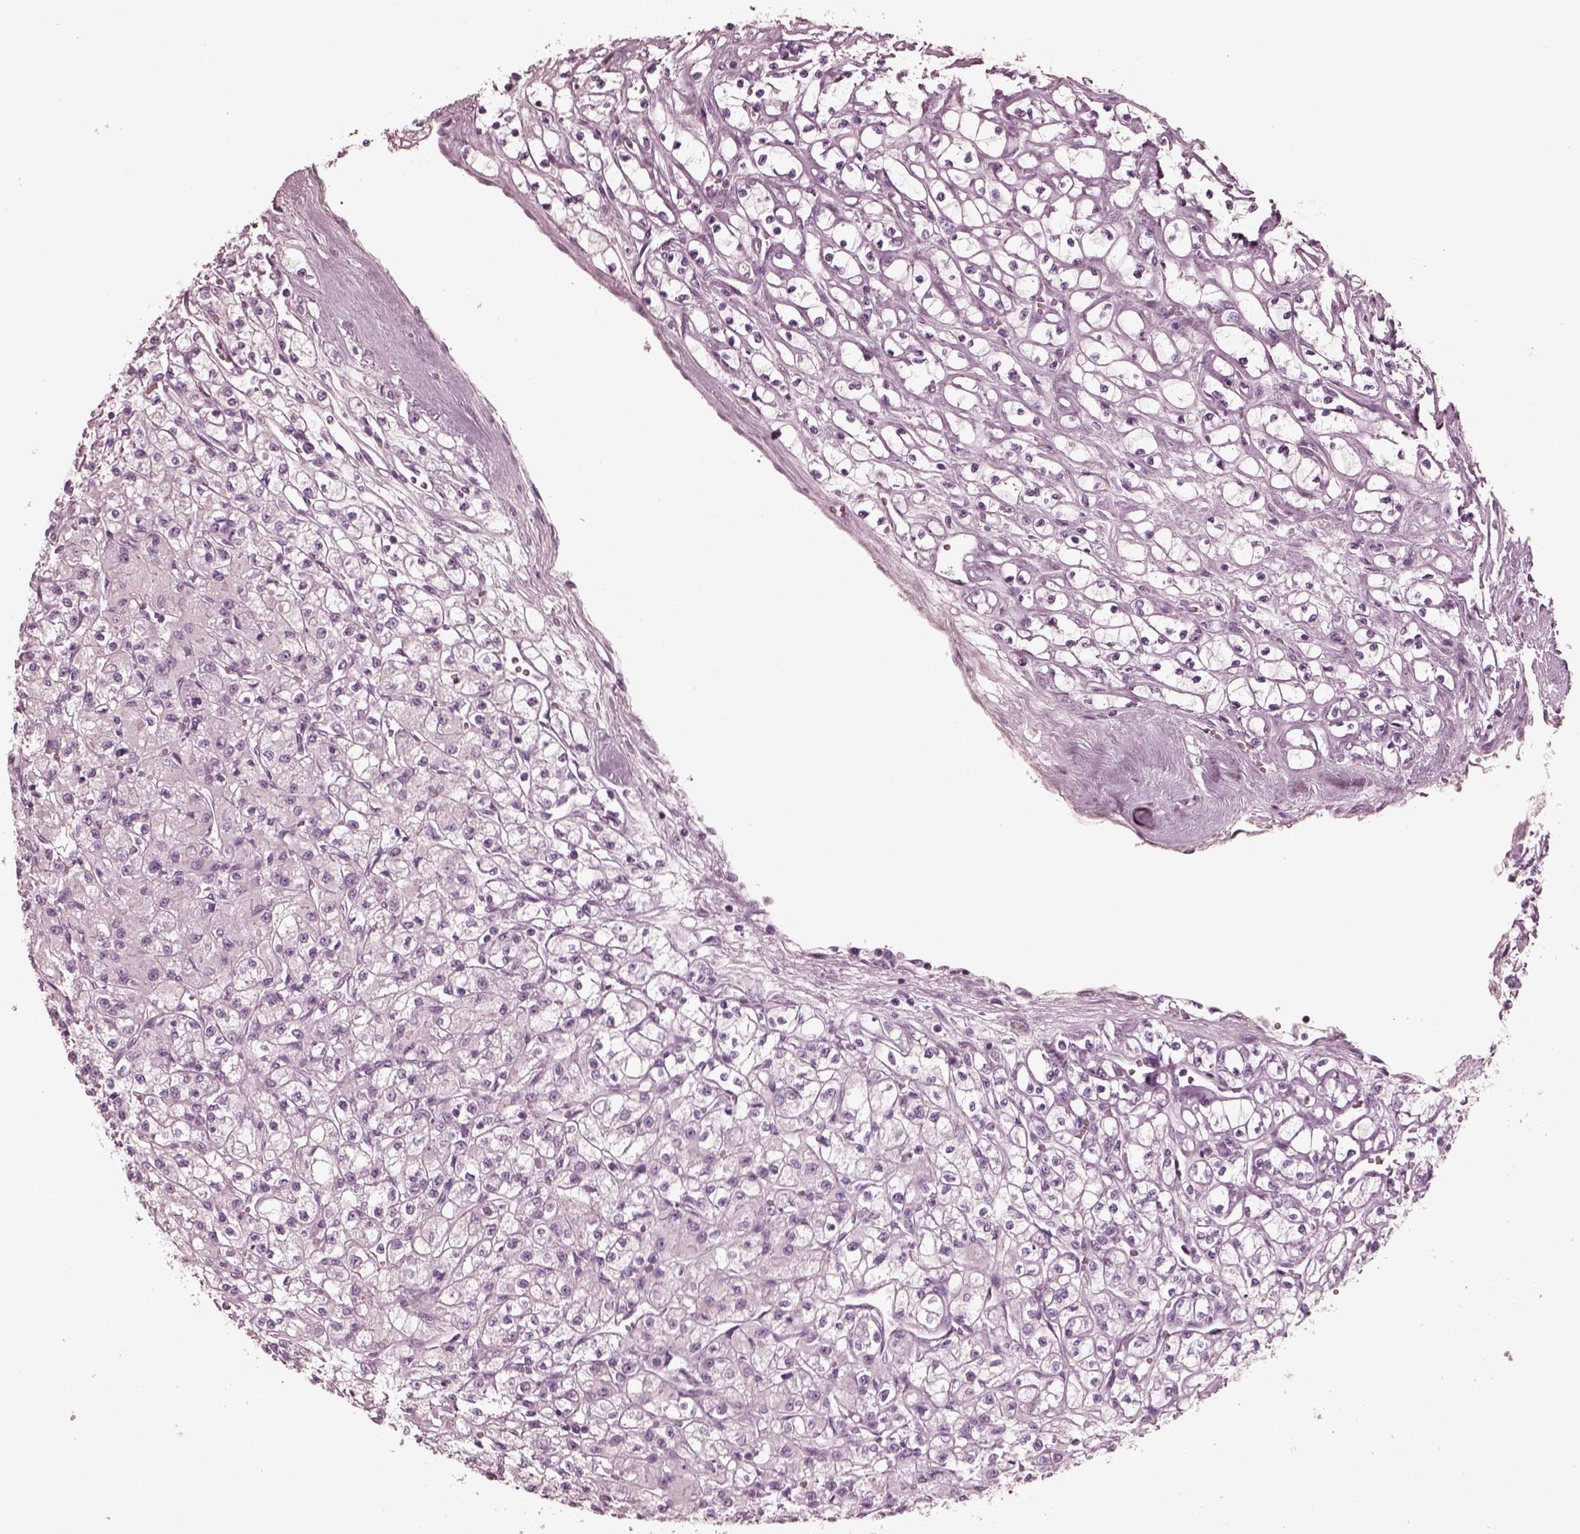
{"staining": {"intensity": "negative", "quantity": "none", "location": "none"}, "tissue": "renal cancer", "cell_type": "Tumor cells", "image_type": "cancer", "snomed": [{"axis": "morphology", "description": "Adenocarcinoma, NOS"}, {"axis": "topography", "description": "Kidney"}], "caption": "Immunohistochemistry histopathology image of adenocarcinoma (renal) stained for a protein (brown), which shows no expression in tumor cells. The staining was performed using DAB (3,3'-diaminobenzidine) to visualize the protein expression in brown, while the nuclei were stained in blue with hematoxylin (Magnification: 20x).", "gene": "GRM6", "patient": {"sex": "female", "age": 70}}